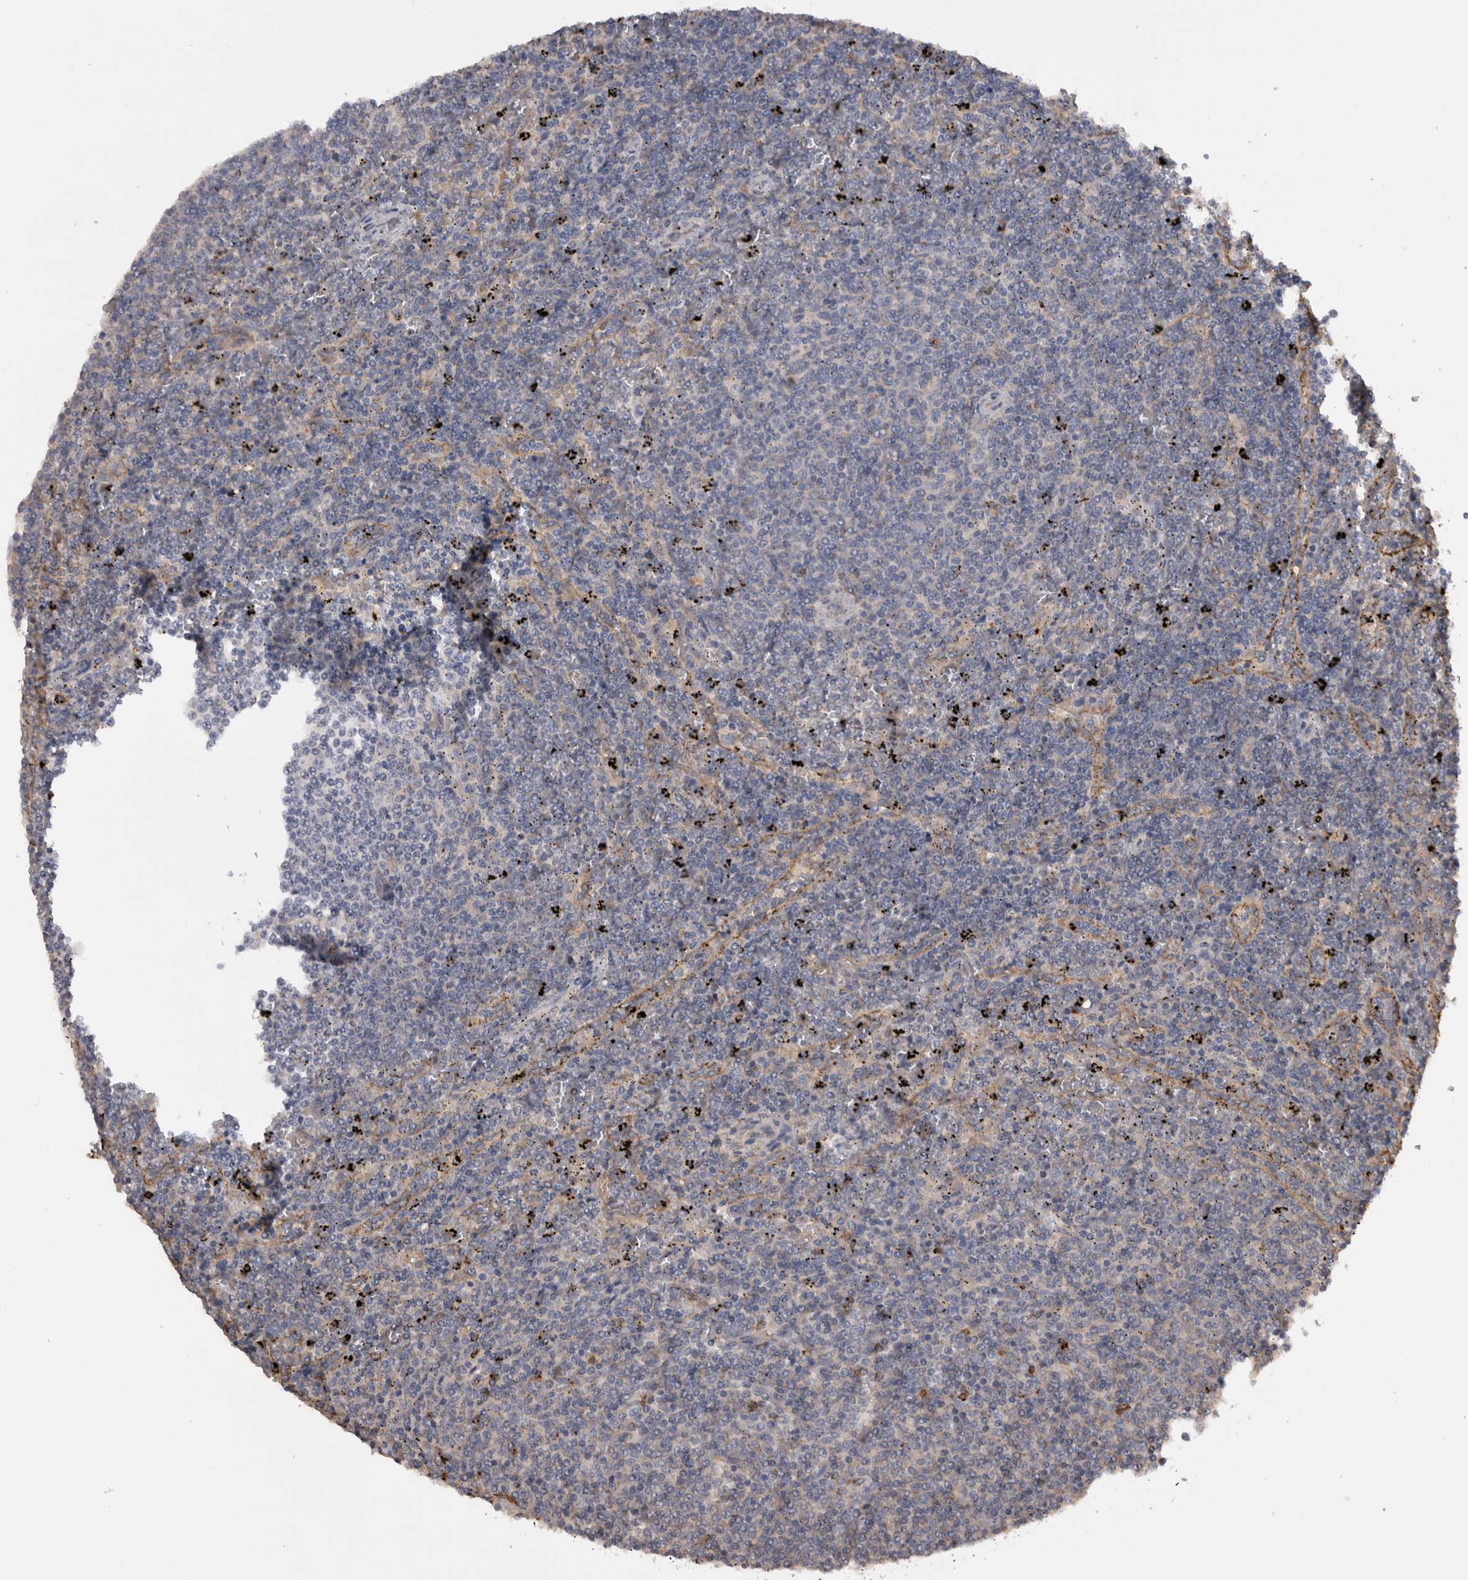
{"staining": {"intensity": "negative", "quantity": "none", "location": "none"}, "tissue": "lymphoma", "cell_type": "Tumor cells", "image_type": "cancer", "snomed": [{"axis": "morphology", "description": "Malignant lymphoma, non-Hodgkin's type, Low grade"}, {"axis": "topography", "description": "Spleen"}], "caption": "Immunohistochemistry micrograph of lymphoma stained for a protein (brown), which exhibits no expression in tumor cells. (DAB IHC, high magnification).", "gene": "TMED7", "patient": {"sex": "female", "age": 50}}